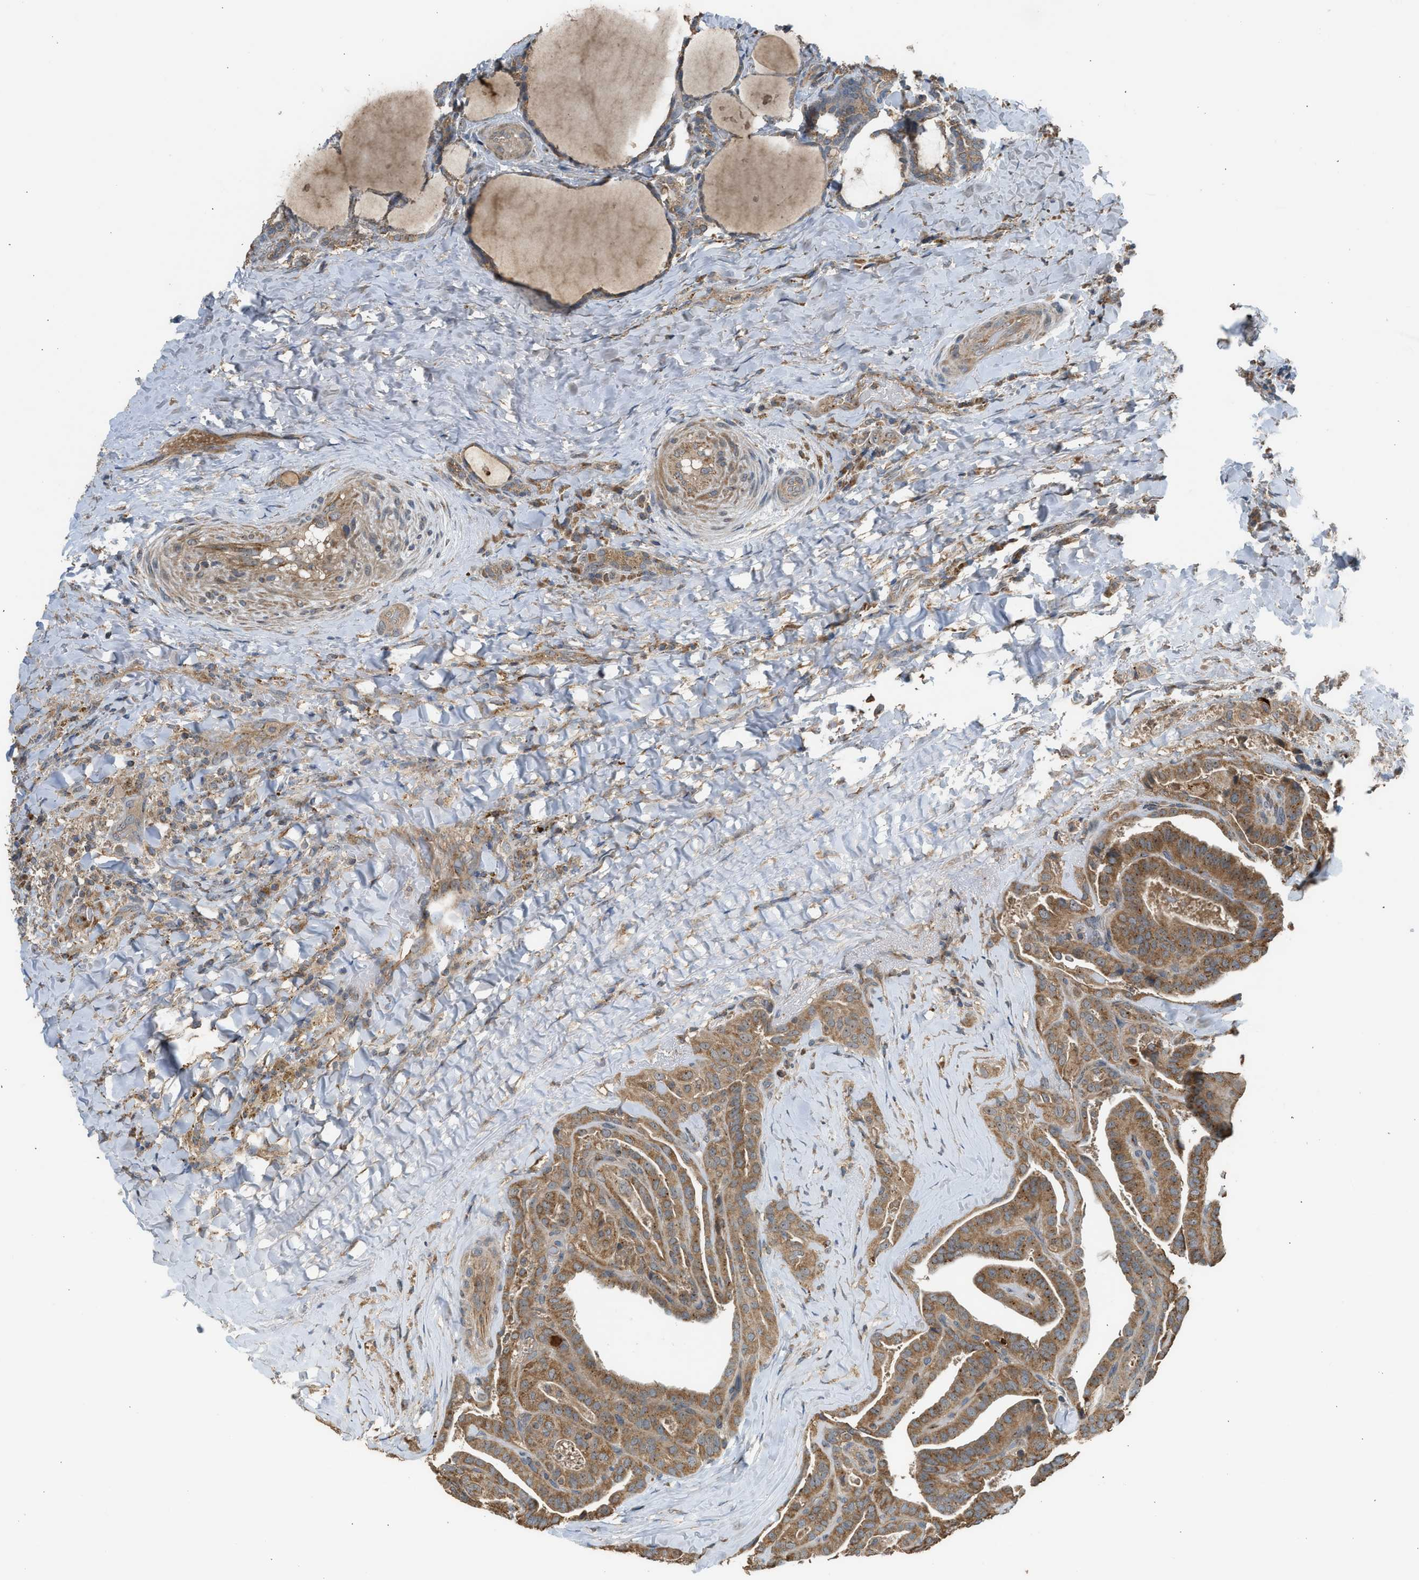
{"staining": {"intensity": "moderate", "quantity": ">75%", "location": "cytoplasmic/membranous"}, "tissue": "thyroid cancer", "cell_type": "Tumor cells", "image_type": "cancer", "snomed": [{"axis": "morphology", "description": "Papillary adenocarcinoma, NOS"}, {"axis": "topography", "description": "Thyroid gland"}], "caption": "Moderate cytoplasmic/membranous staining for a protein is present in about >75% of tumor cells of papillary adenocarcinoma (thyroid) using immunohistochemistry.", "gene": "STARD3", "patient": {"sex": "male", "age": 77}}